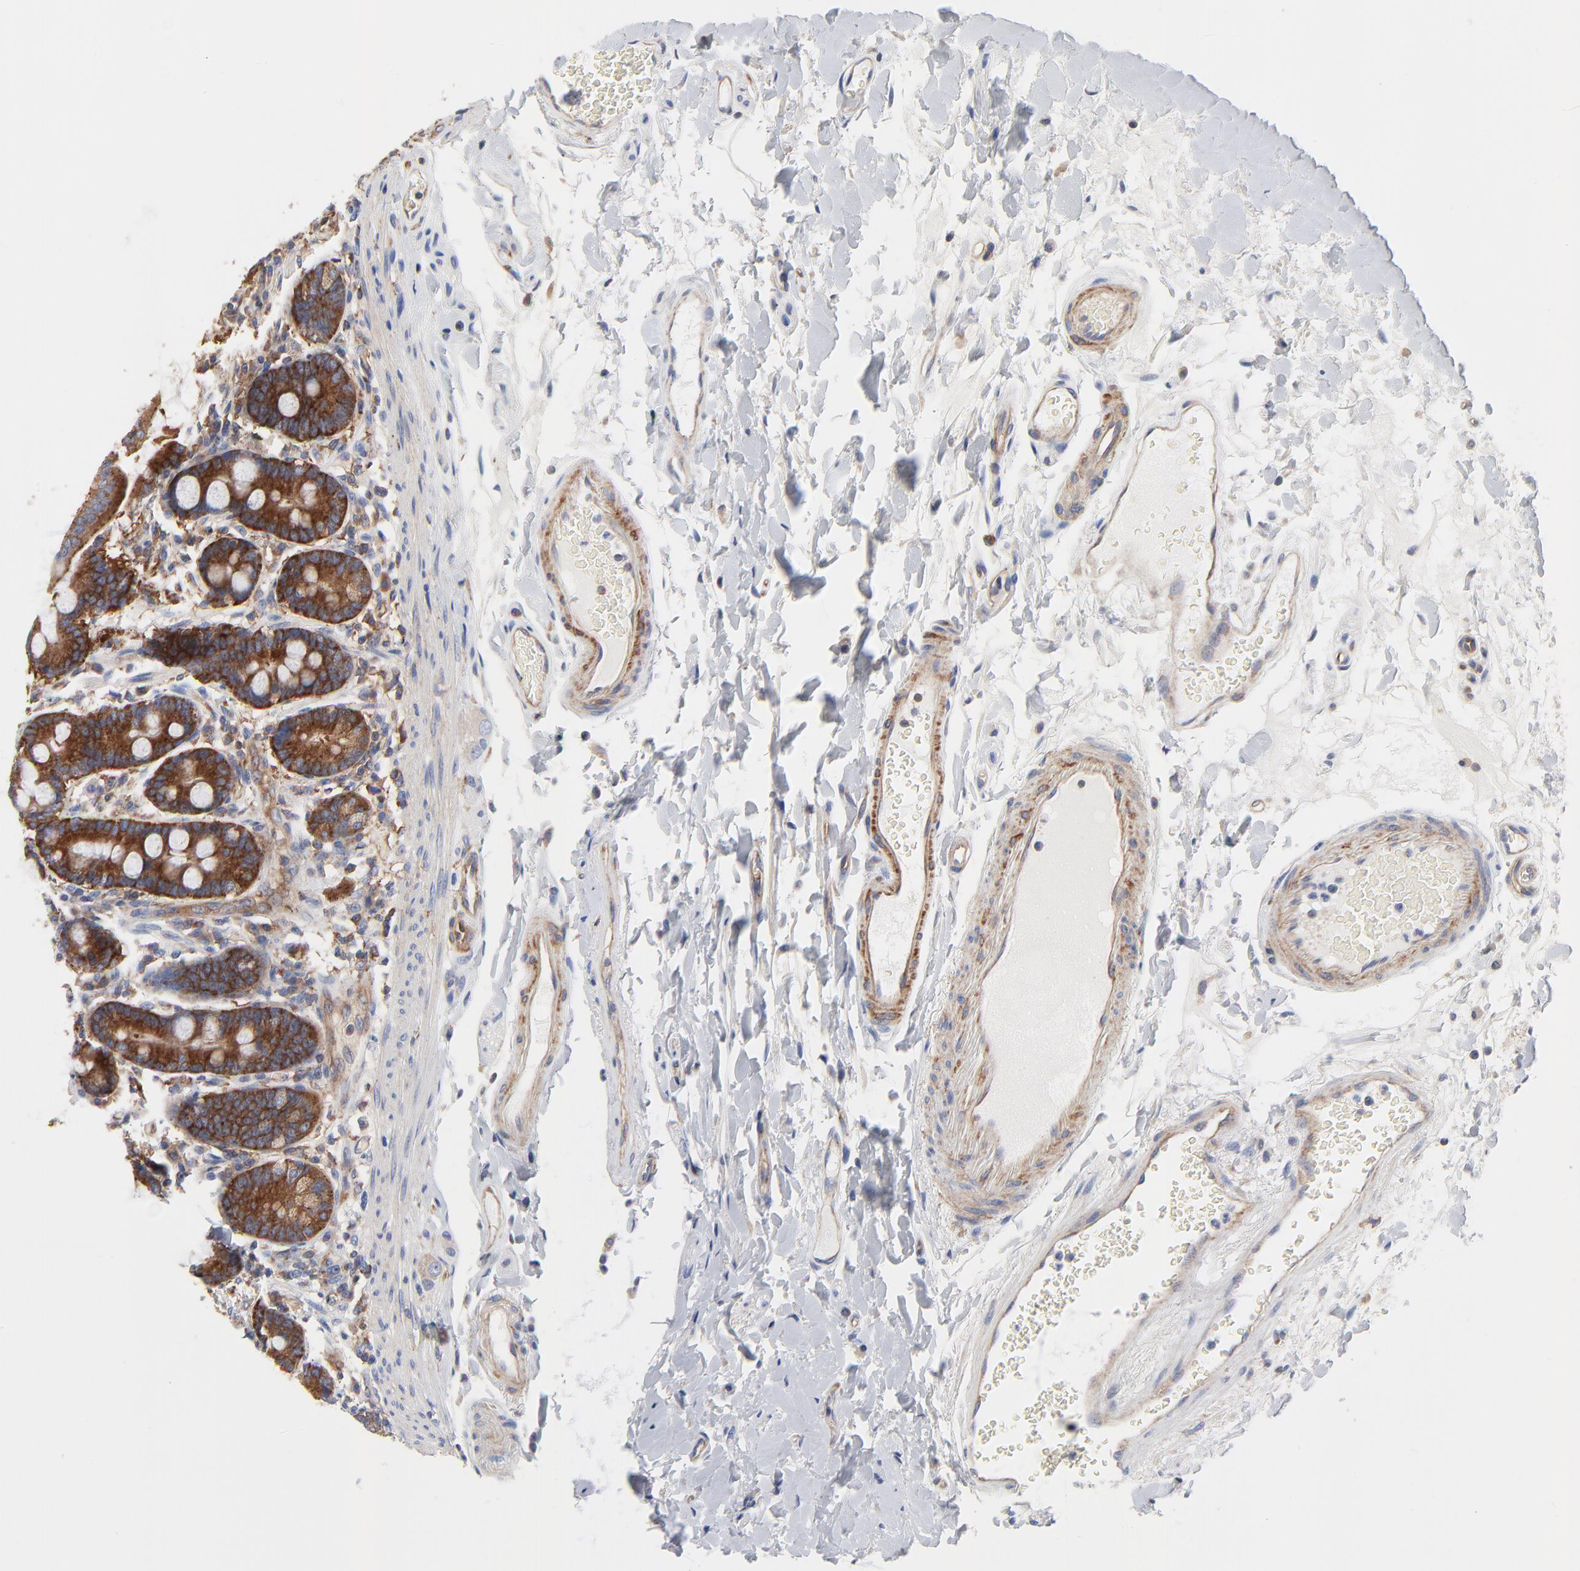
{"staining": {"intensity": "strong", "quantity": ">75%", "location": "cytoplasmic/membranous"}, "tissue": "duodenum", "cell_type": "Glandular cells", "image_type": "normal", "snomed": [{"axis": "morphology", "description": "Normal tissue, NOS"}, {"axis": "topography", "description": "Duodenum"}], "caption": "Immunohistochemistry of unremarkable duodenum reveals high levels of strong cytoplasmic/membranous expression in approximately >75% of glandular cells.", "gene": "CD2AP", "patient": {"sex": "female", "age": 64}}